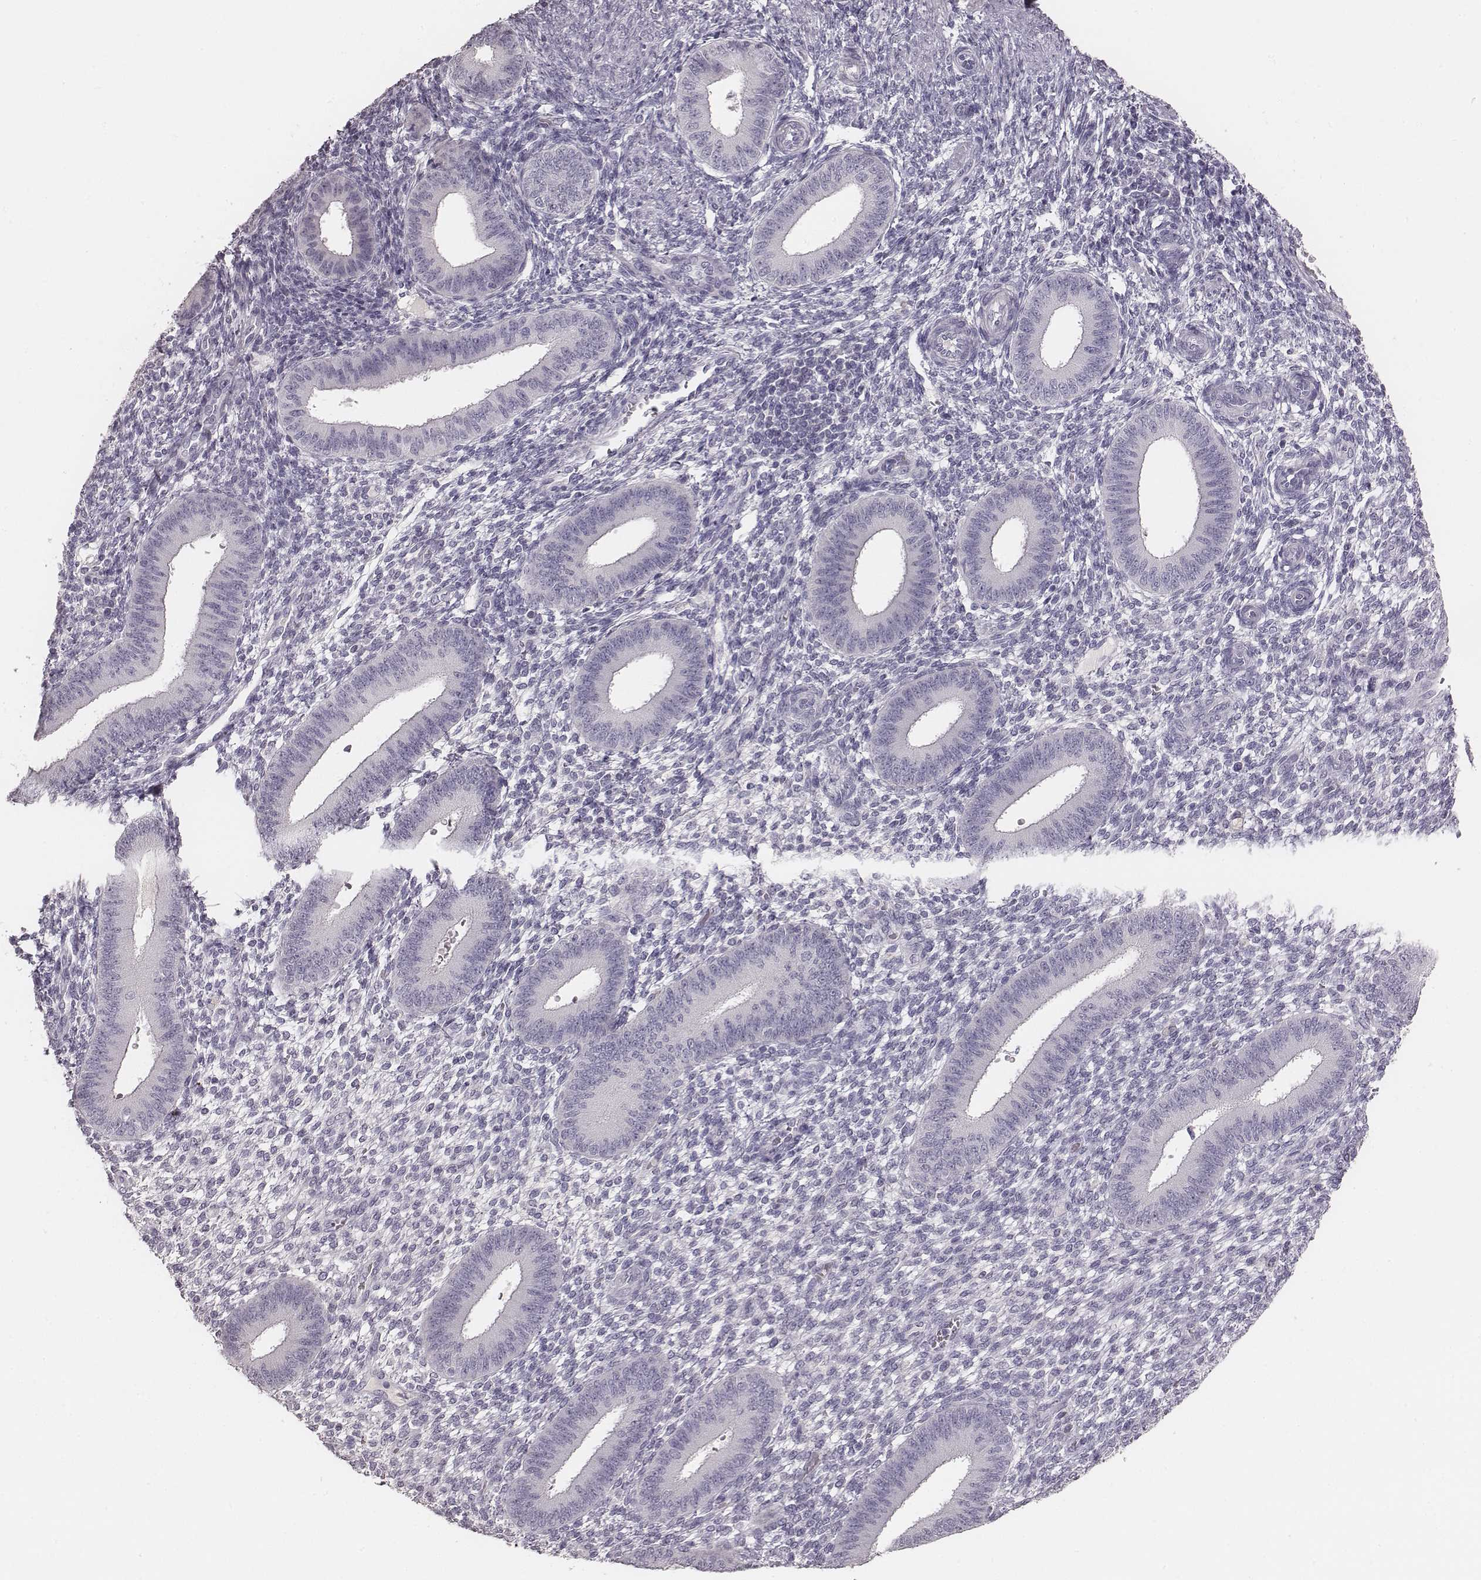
{"staining": {"intensity": "negative", "quantity": "none", "location": "none"}, "tissue": "endometrium", "cell_type": "Cells in endometrial stroma", "image_type": "normal", "snomed": [{"axis": "morphology", "description": "Normal tissue, NOS"}, {"axis": "topography", "description": "Endometrium"}], "caption": "Immunohistochemistry (IHC) photomicrograph of benign endometrium: human endometrium stained with DAB demonstrates no significant protein expression in cells in endometrial stroma.", "gene": "MYH6", "patient": {"sex": "female", "age": 39}}